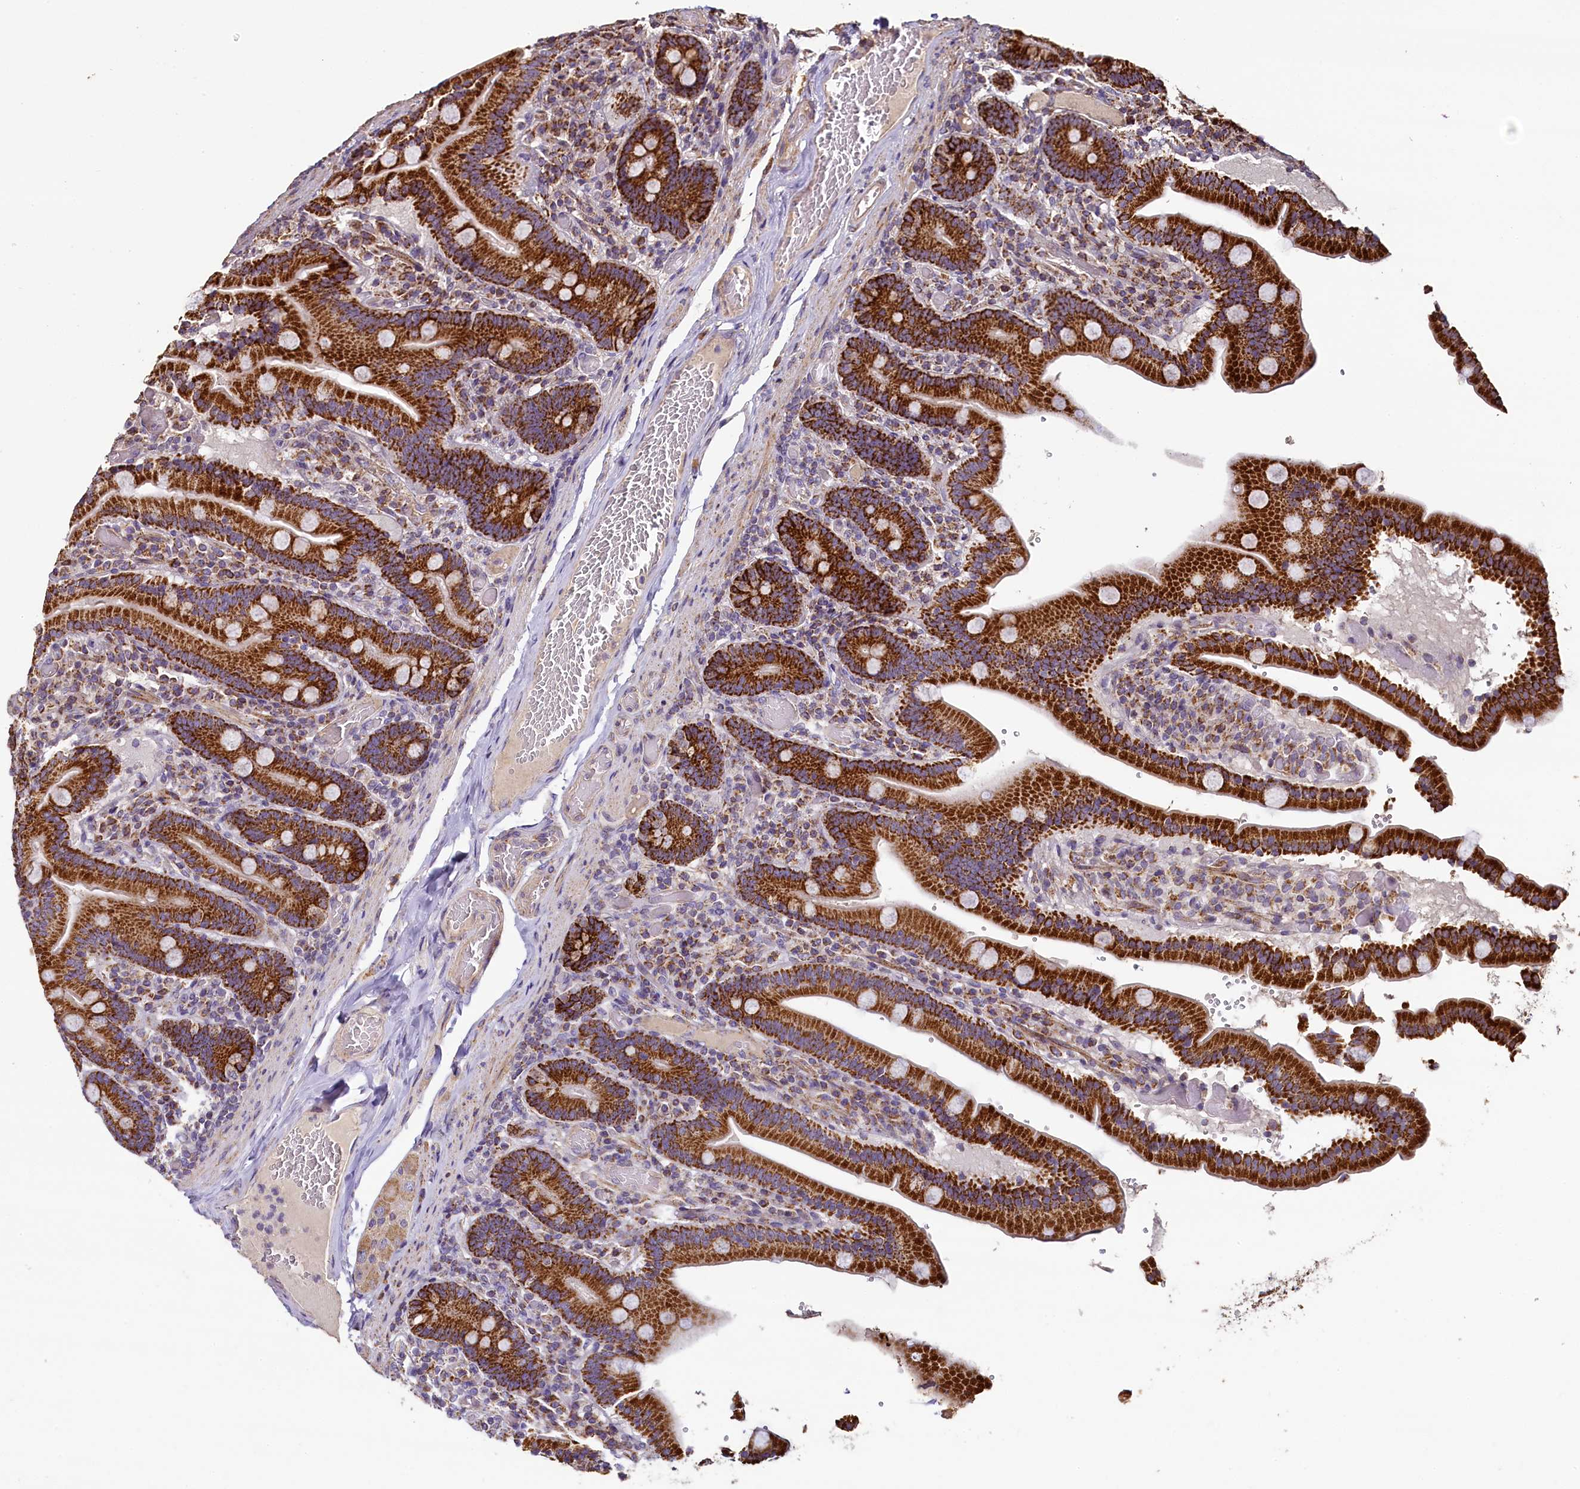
{"staining": {"intensity": "strong", "quantity": ">75%", "location": "cytoplasmic/membranous"}, "tissue": "duodenum", "cell_type": "Glandular cells", "image_type": "normal", "snomed": [{"axis": "morphology", "description": "Normal tissue, NOS"}, {"axis": "topography", "description": "Duodenum"}], "caption": "Duodenum stained for a protein (brown) demonstrates strong cytoplasmic/membranous positive expression in about >75% of glandular cells.", "gene": "COQ9", "patient": {"sex": "female", "age": 62}}